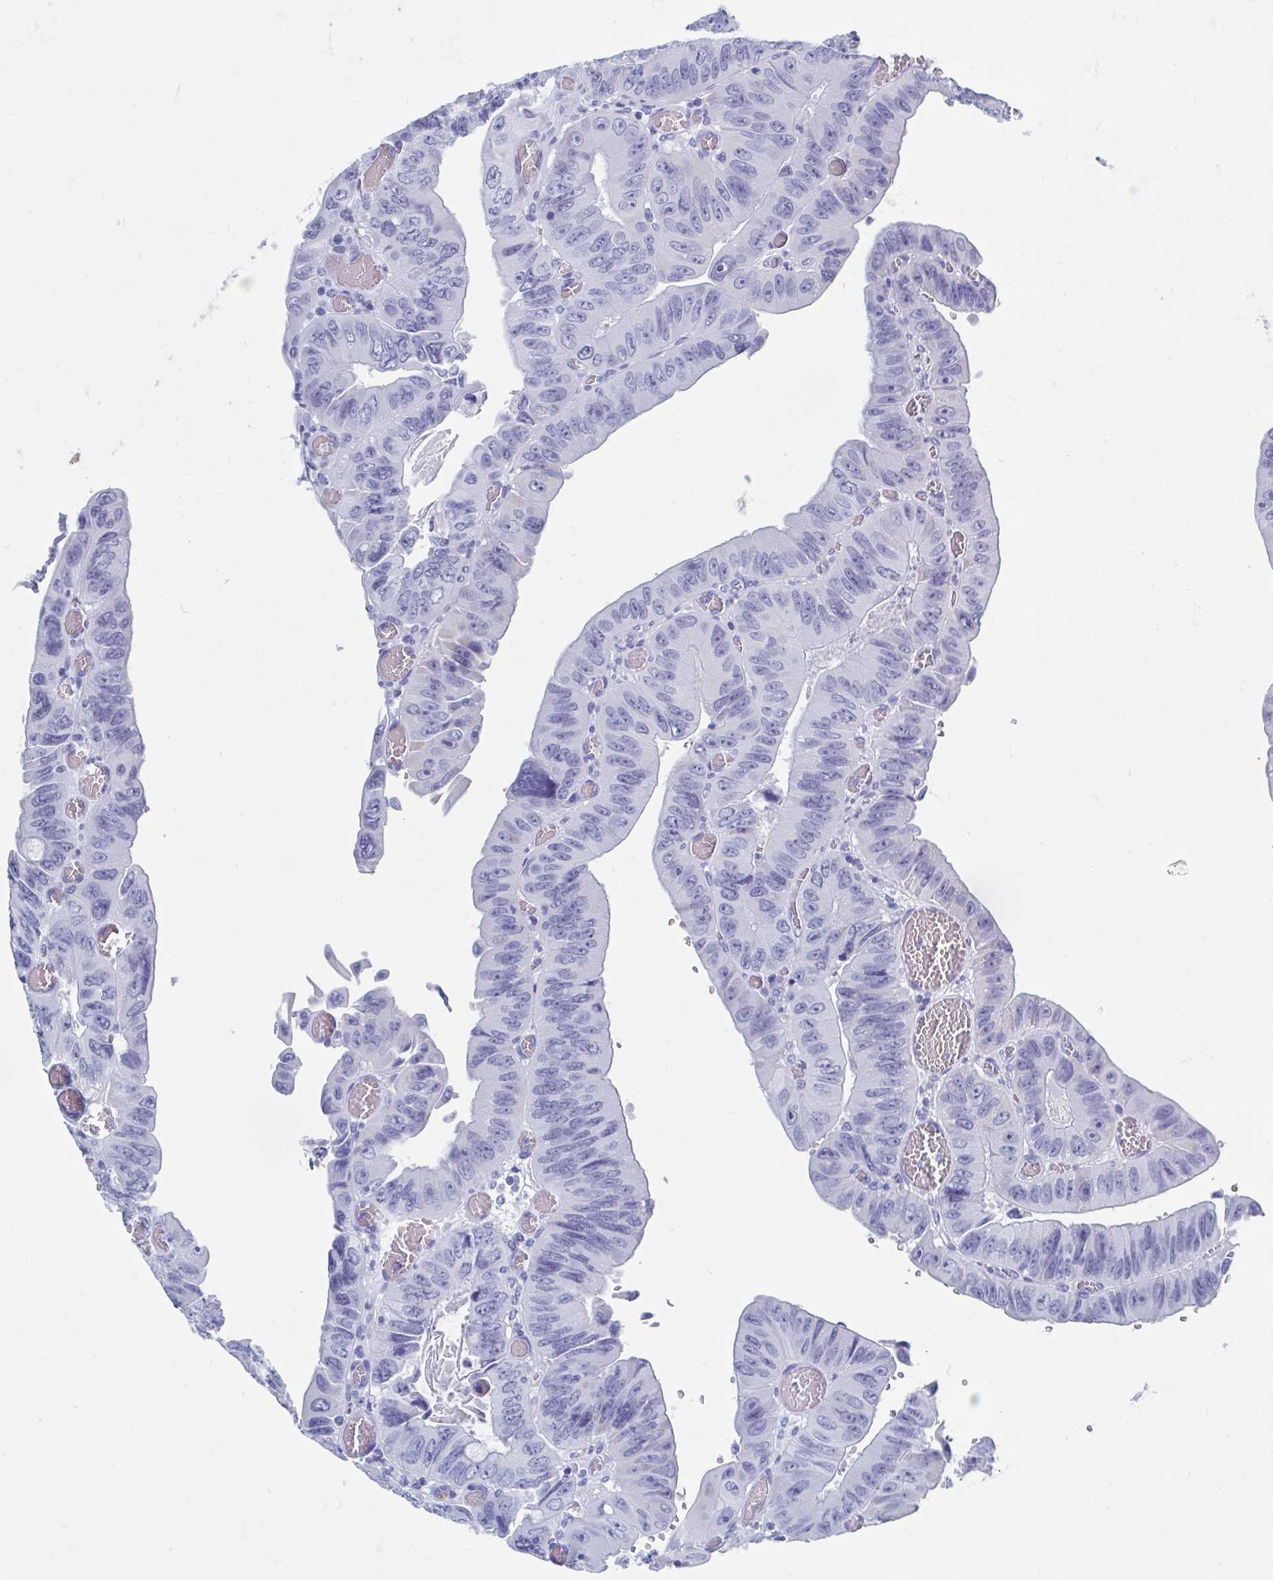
{"staining": {"intensity": "negative", "quantity": "none", "location": "none"}, "tissue": "colorectal cancer", "cell_type": "Tumor cells", "image_type": "cancer", "snomed": [{"axis": "morphology", "description": "Adenocarcinoma, NOS"}, {"axis": "topography", "description": "Colon"}], "caption": "An image of human adenocarcinoma (colorectal) is negative for staining in tumor cells.", "gene": "C10orf53", "patient": {"sex": "female", "age": 84}}